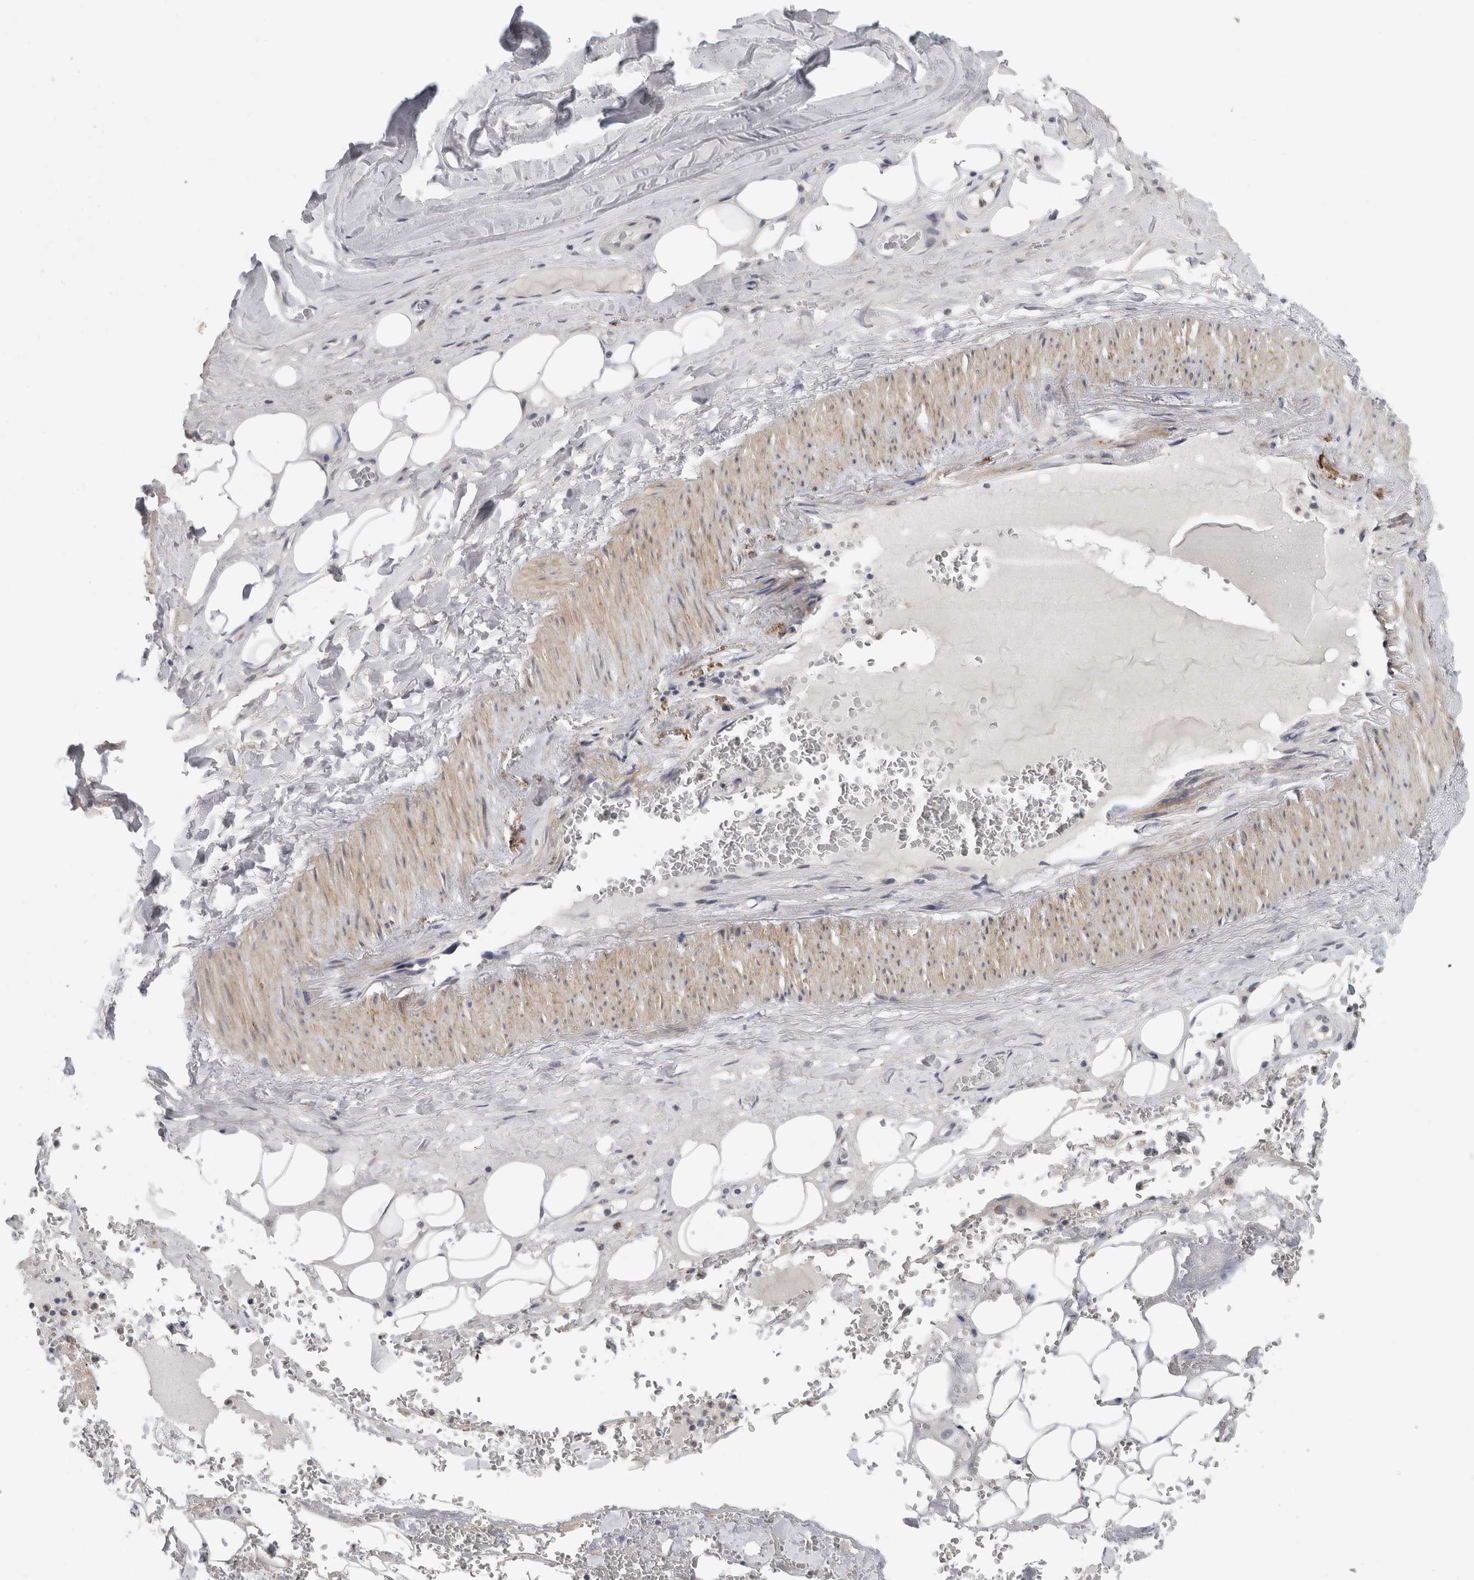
{"staining": {"intensity": "negative", "quantity": "none", "location": "none"}, "tissue": "adipose tissue", "cell_type": "Adipocytes", "image_type": "normal", "snomed": [{"axis": "morphology", "description": "Normal tissue, NOS"}, {"axis": "topography", "description": "Cartilage tissue"}], "caption": "This micrograph is of normal adipose tissue stained with immunohistochemistry to label a protein in brown with the nuclei are counter-stained blue. There is no staining in adipocytes. (IHC, brightfield microscopy, high magnification).", "gene": "MGAT1", "patient": {"sex": "female", "age": 63}}